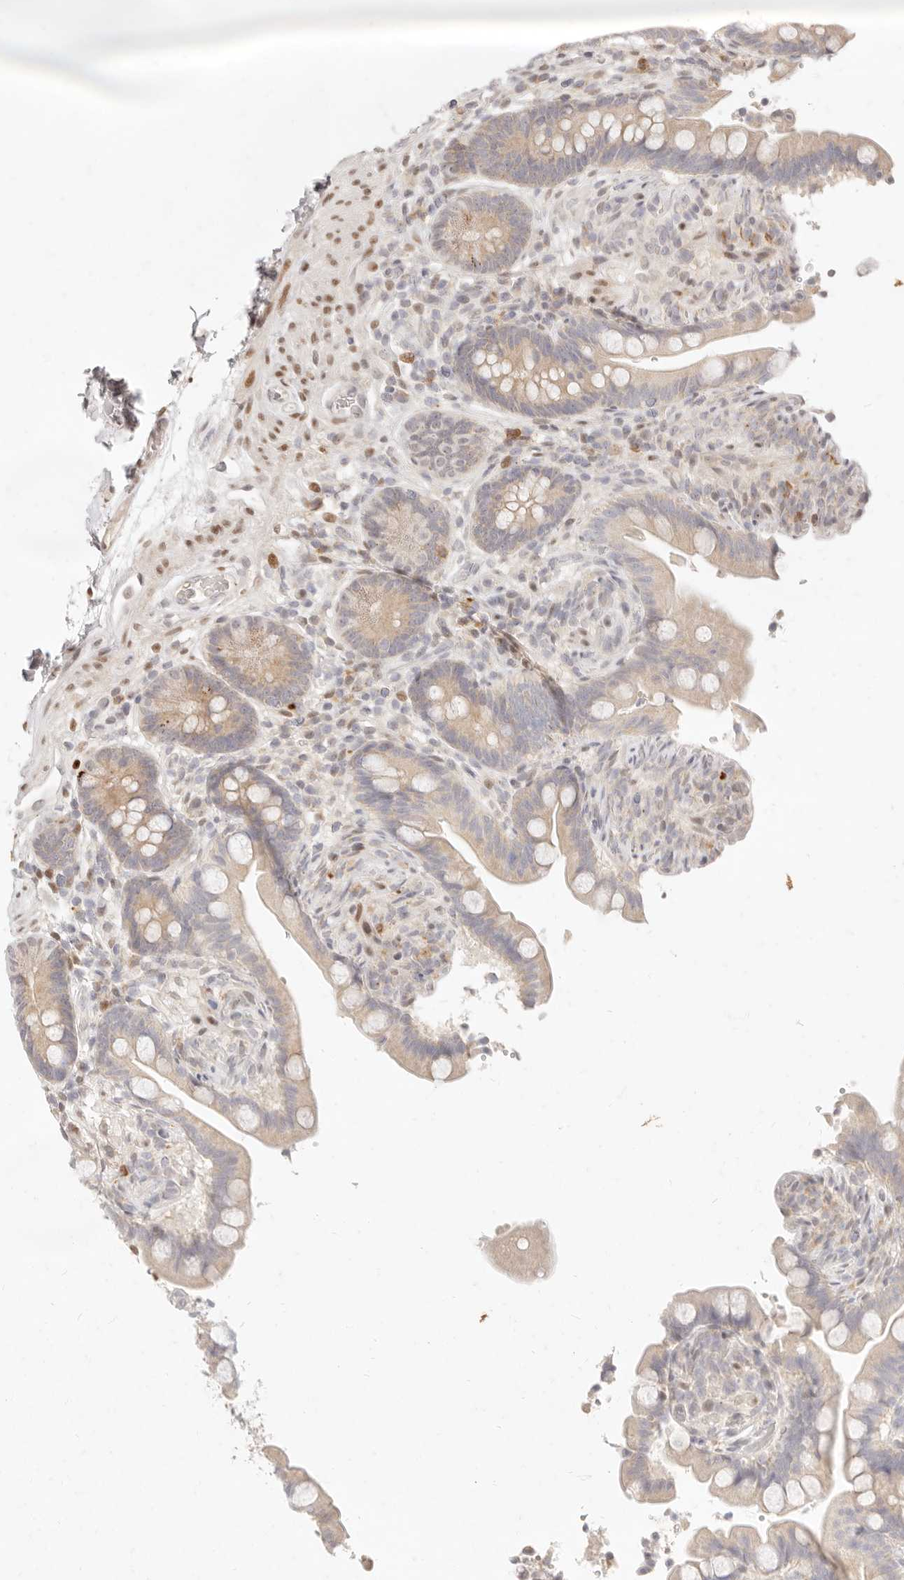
{"staining": {"intensity": "negative", "quantity": "none", "location": "none"}, "tissue": "colon", "cell_type": "Endothelial cells", "image_type": "normal", "snomed": [{"axis": "morphology", "description": "Normal tissue, NOS"}, {"axis": "topography", "description": "Smooth muscle"}, {"axis": "topography", "description": "Colon"}], "caption": "DAB immunohistochemical staining of benign colon shows no significant positivity in endothelial cells.", "gene": "ASCL3", "patient": {"sex": "male", "age": 73}}